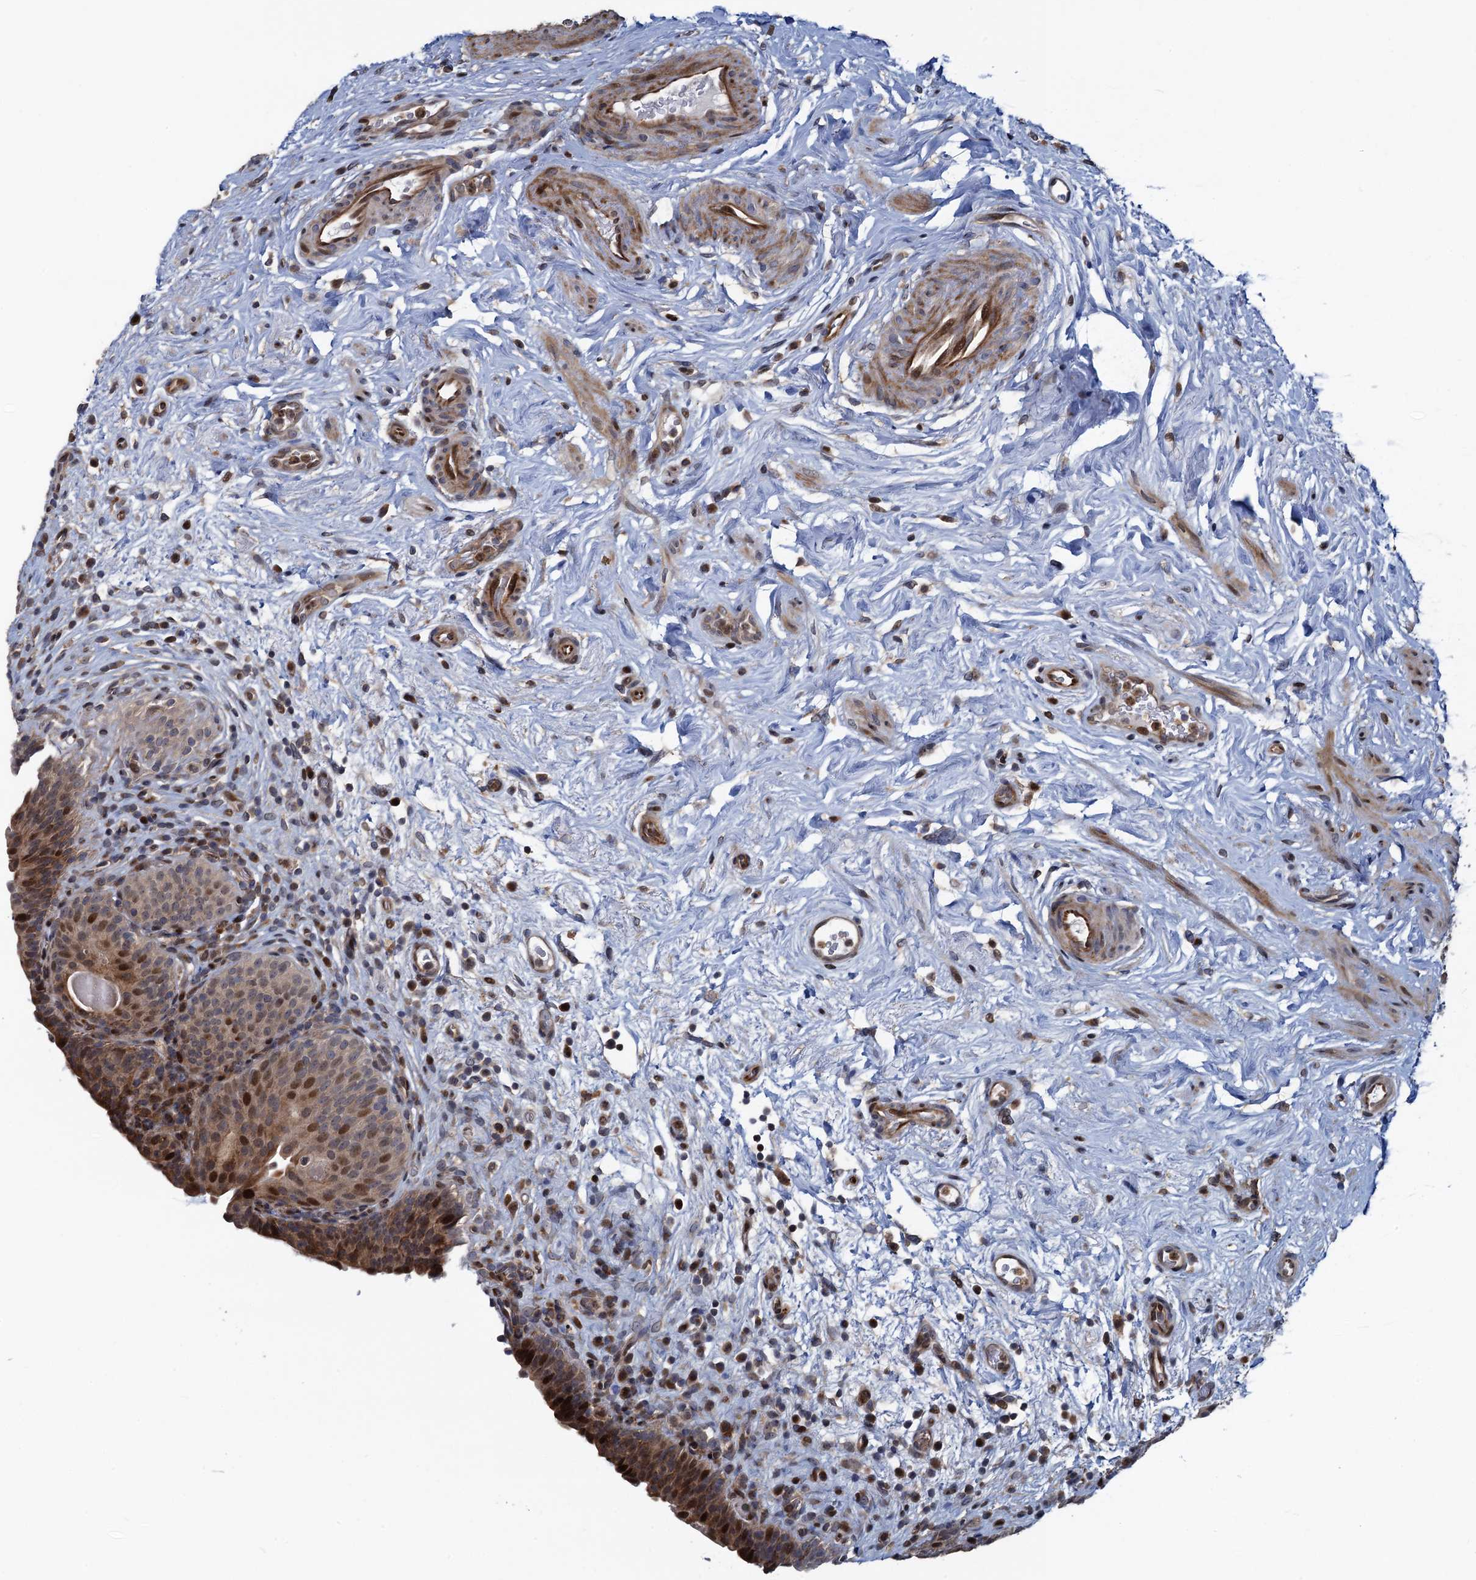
{"staining": {"intensity": "moderate", "quantity": ">75%", "location": "cytoplasmic/membranous,nuclear"}, "tissue": "urinary bladder", "cell_type": "Urothelial cells", "image_type": "normal", "snomed": [{"axis": "morphology", "description": "Normal tissue, NOS"}, {"axis": "topography", "description": "Urinary bladder"}], "caption": "Brown immunohistochemical staining in normal urinary bladder shows moderate cytoplasmic/membranous,nuclear expression in approximately >75% of urothelial cells.", "gene": "ATOSA", "patient": {"sex": "male", "age": 83}}